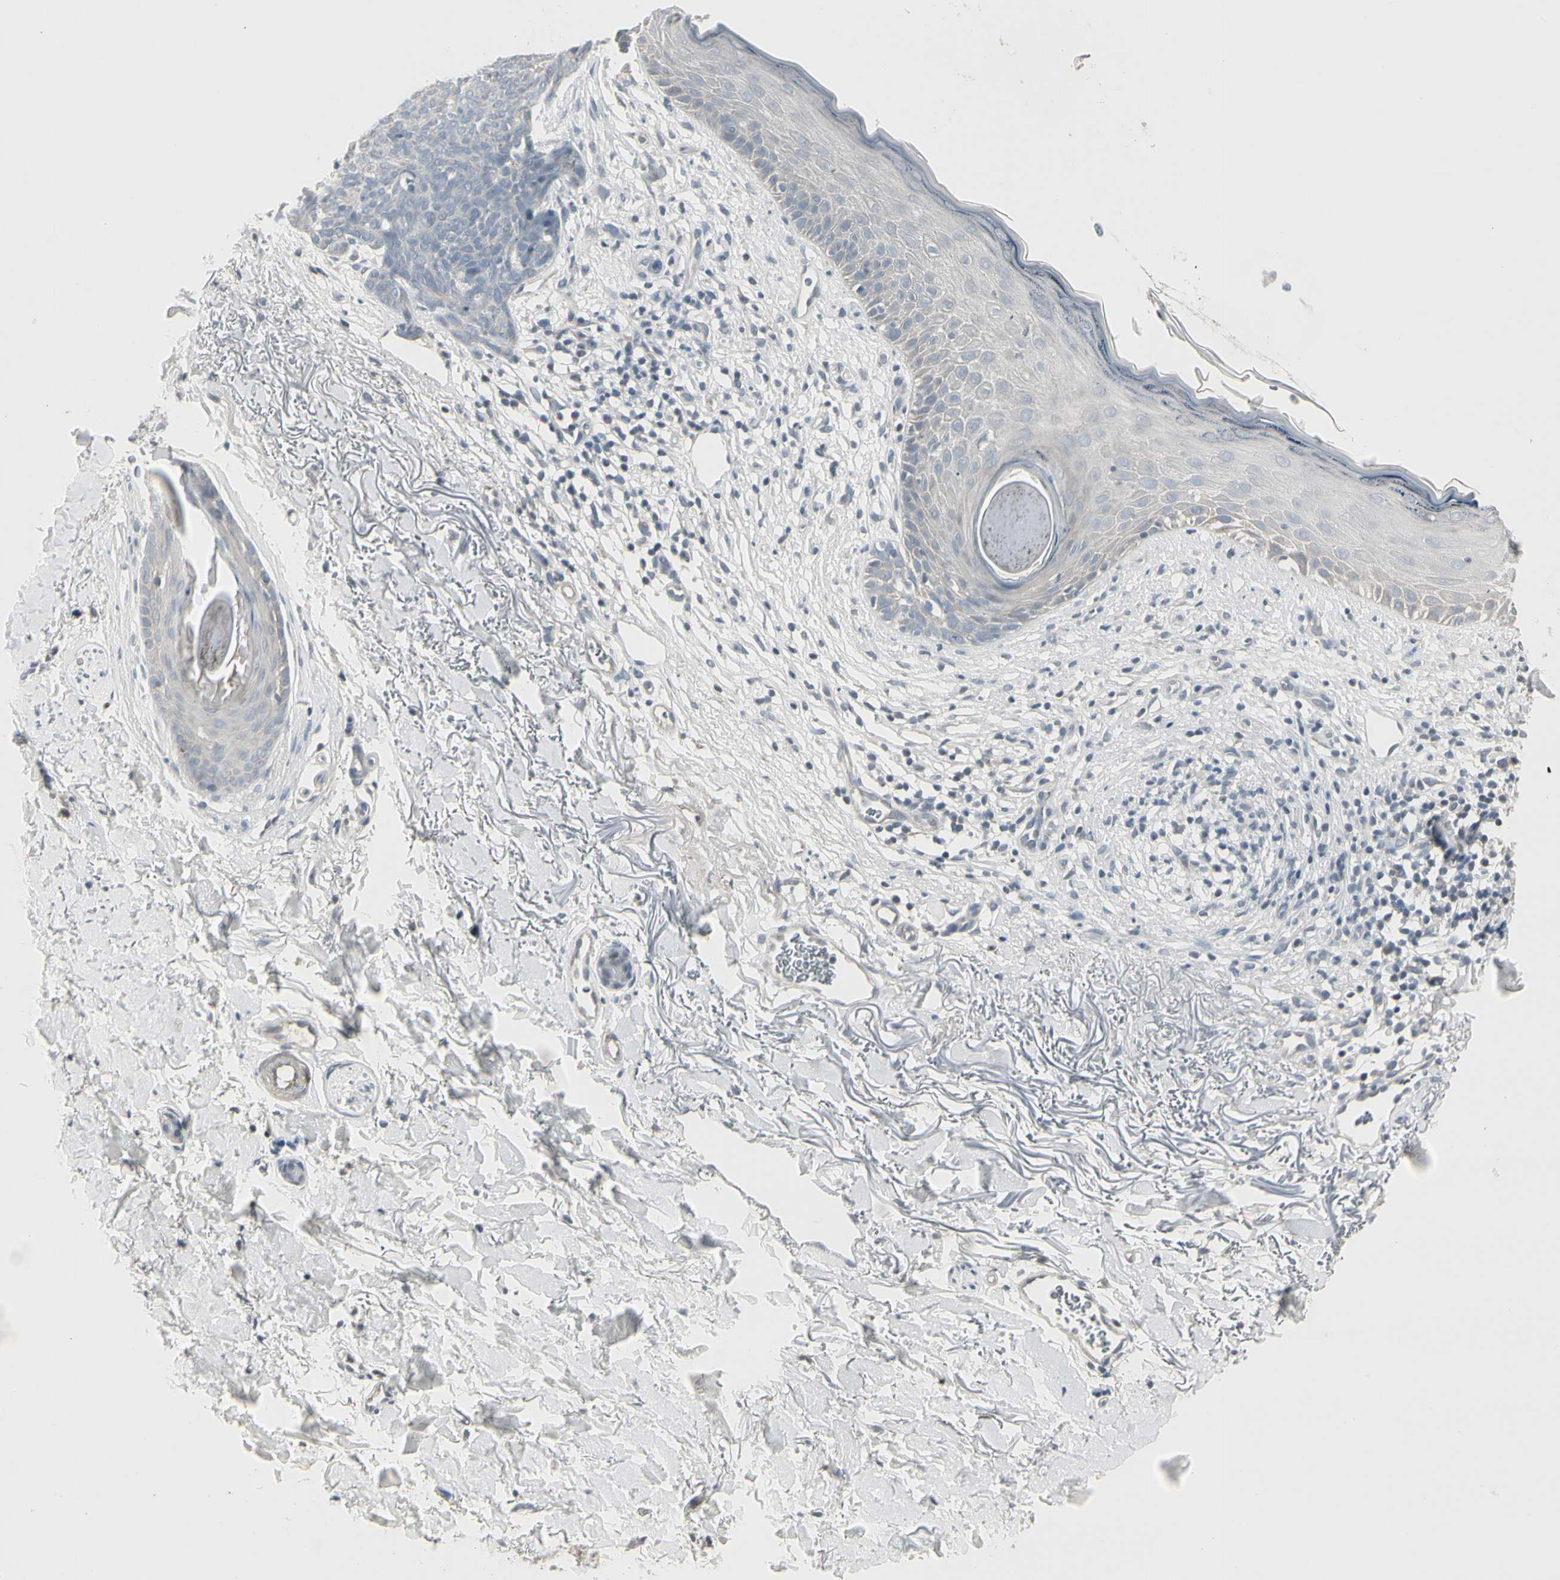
{"staining": {"intensity": "negative", "quantity": "none", "location": "none"}, "tissue": "skin cancer", "cell_type": "Tumor cells", "image_type": "cancer", "snomed": [{"axis": "morphology", "description": "Basal cell carcinoma"}, {"axis": "topography", "description": "Skin"}], "caption": "An immunohistochemistry micrograph of skin cancer is shown. There is no staining in tumor cells of skin cancer.", "gene": "DMPK", "patient": {"sex": "female", "age": 70}}